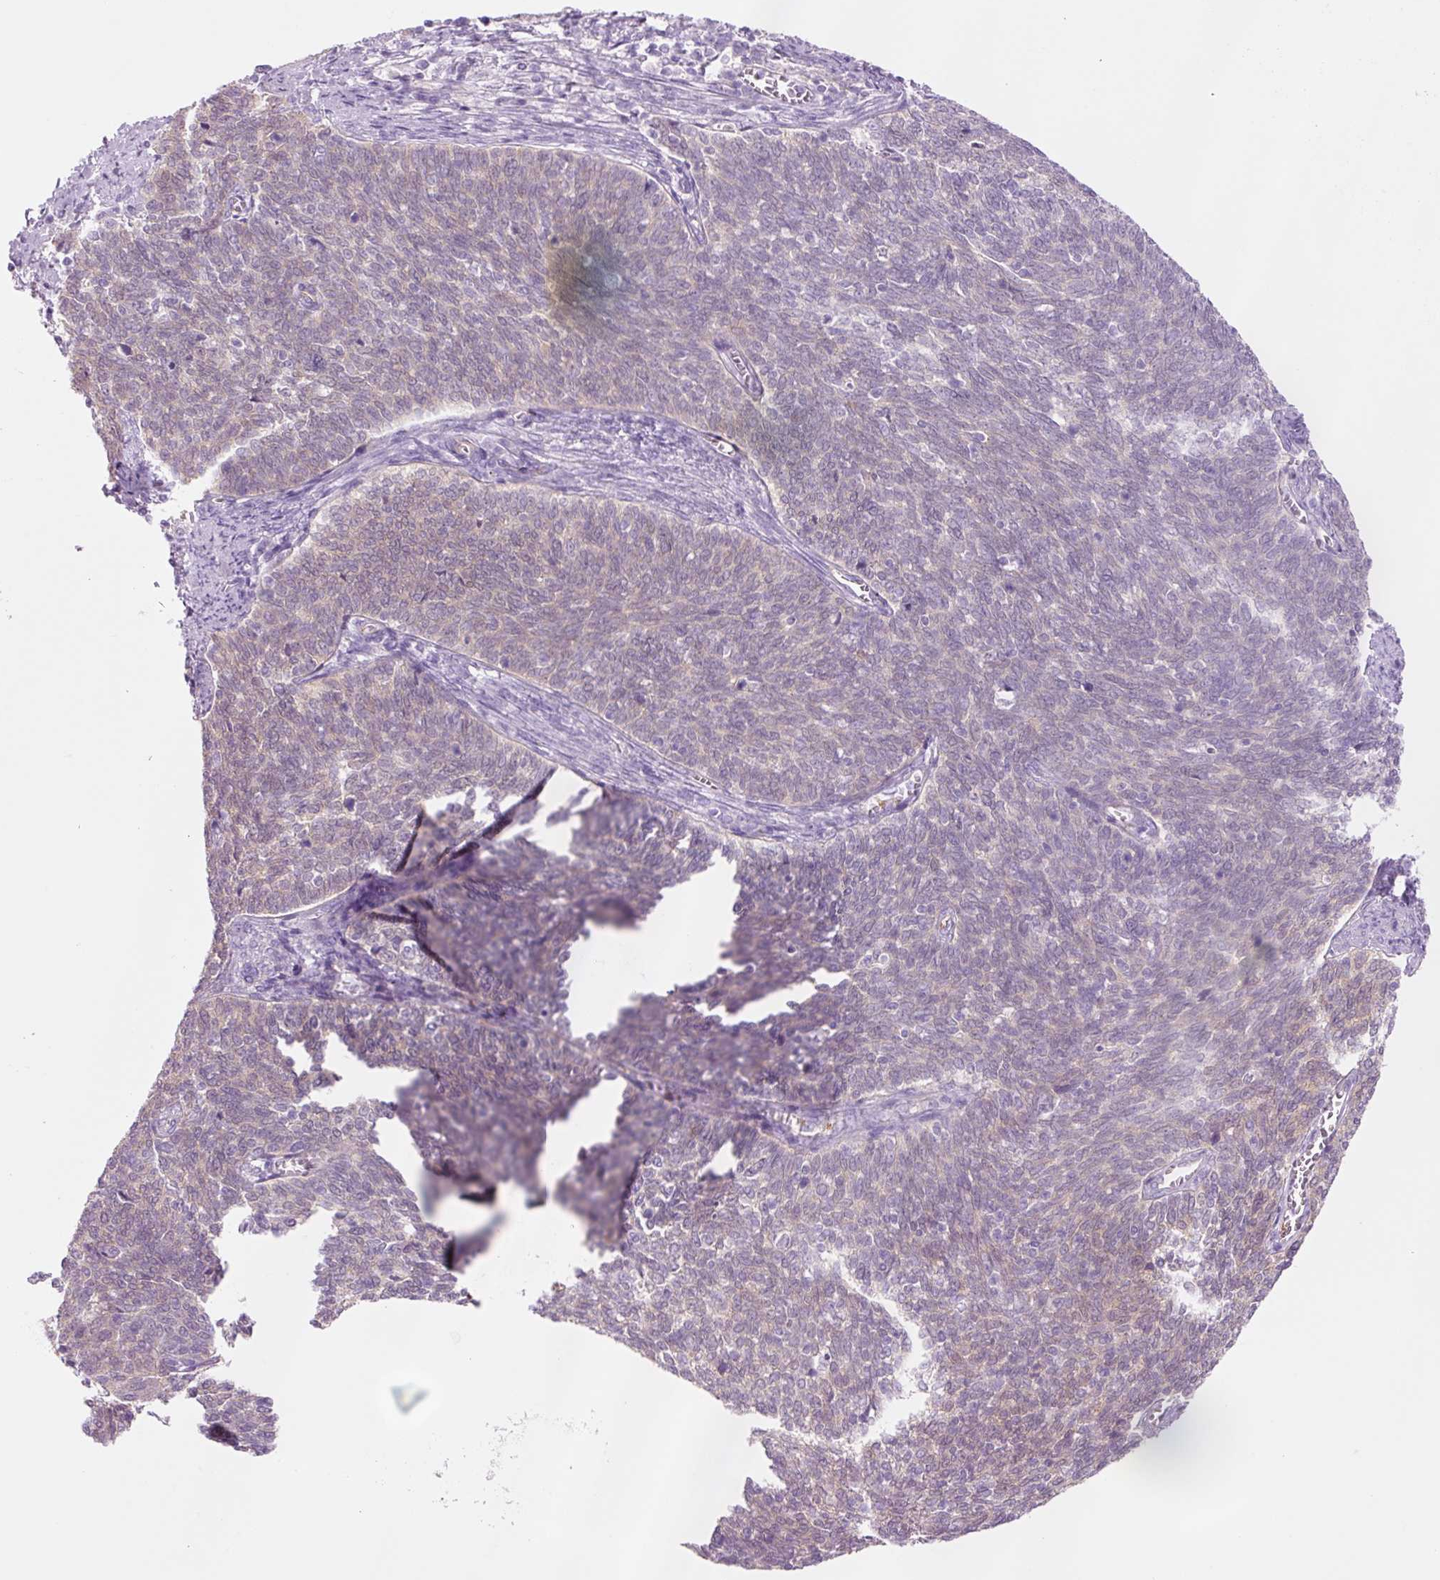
{"staining": {"intensity": "weak", "quantity": "25%-75%", "location": "cytoplasmic/membranous"}, "tissue": "cervical cancer", "cell_type": "Tumor cells", "image_type": "cancer", "snomed": [{"axis": "morphology", "description": "Squamous cell carcinoma, NOS"}, {"axis": "topography", "description": "Cervix"}], "caption": "Cervical cancer (squamous cell carcinoma) stained with a brown dye shows weak cytoplasmic/membranous positive expression in about 25%-75% of tumor cells.", "gene": "HSPA4L", "patient": {"sex": "female", "age": 39}}